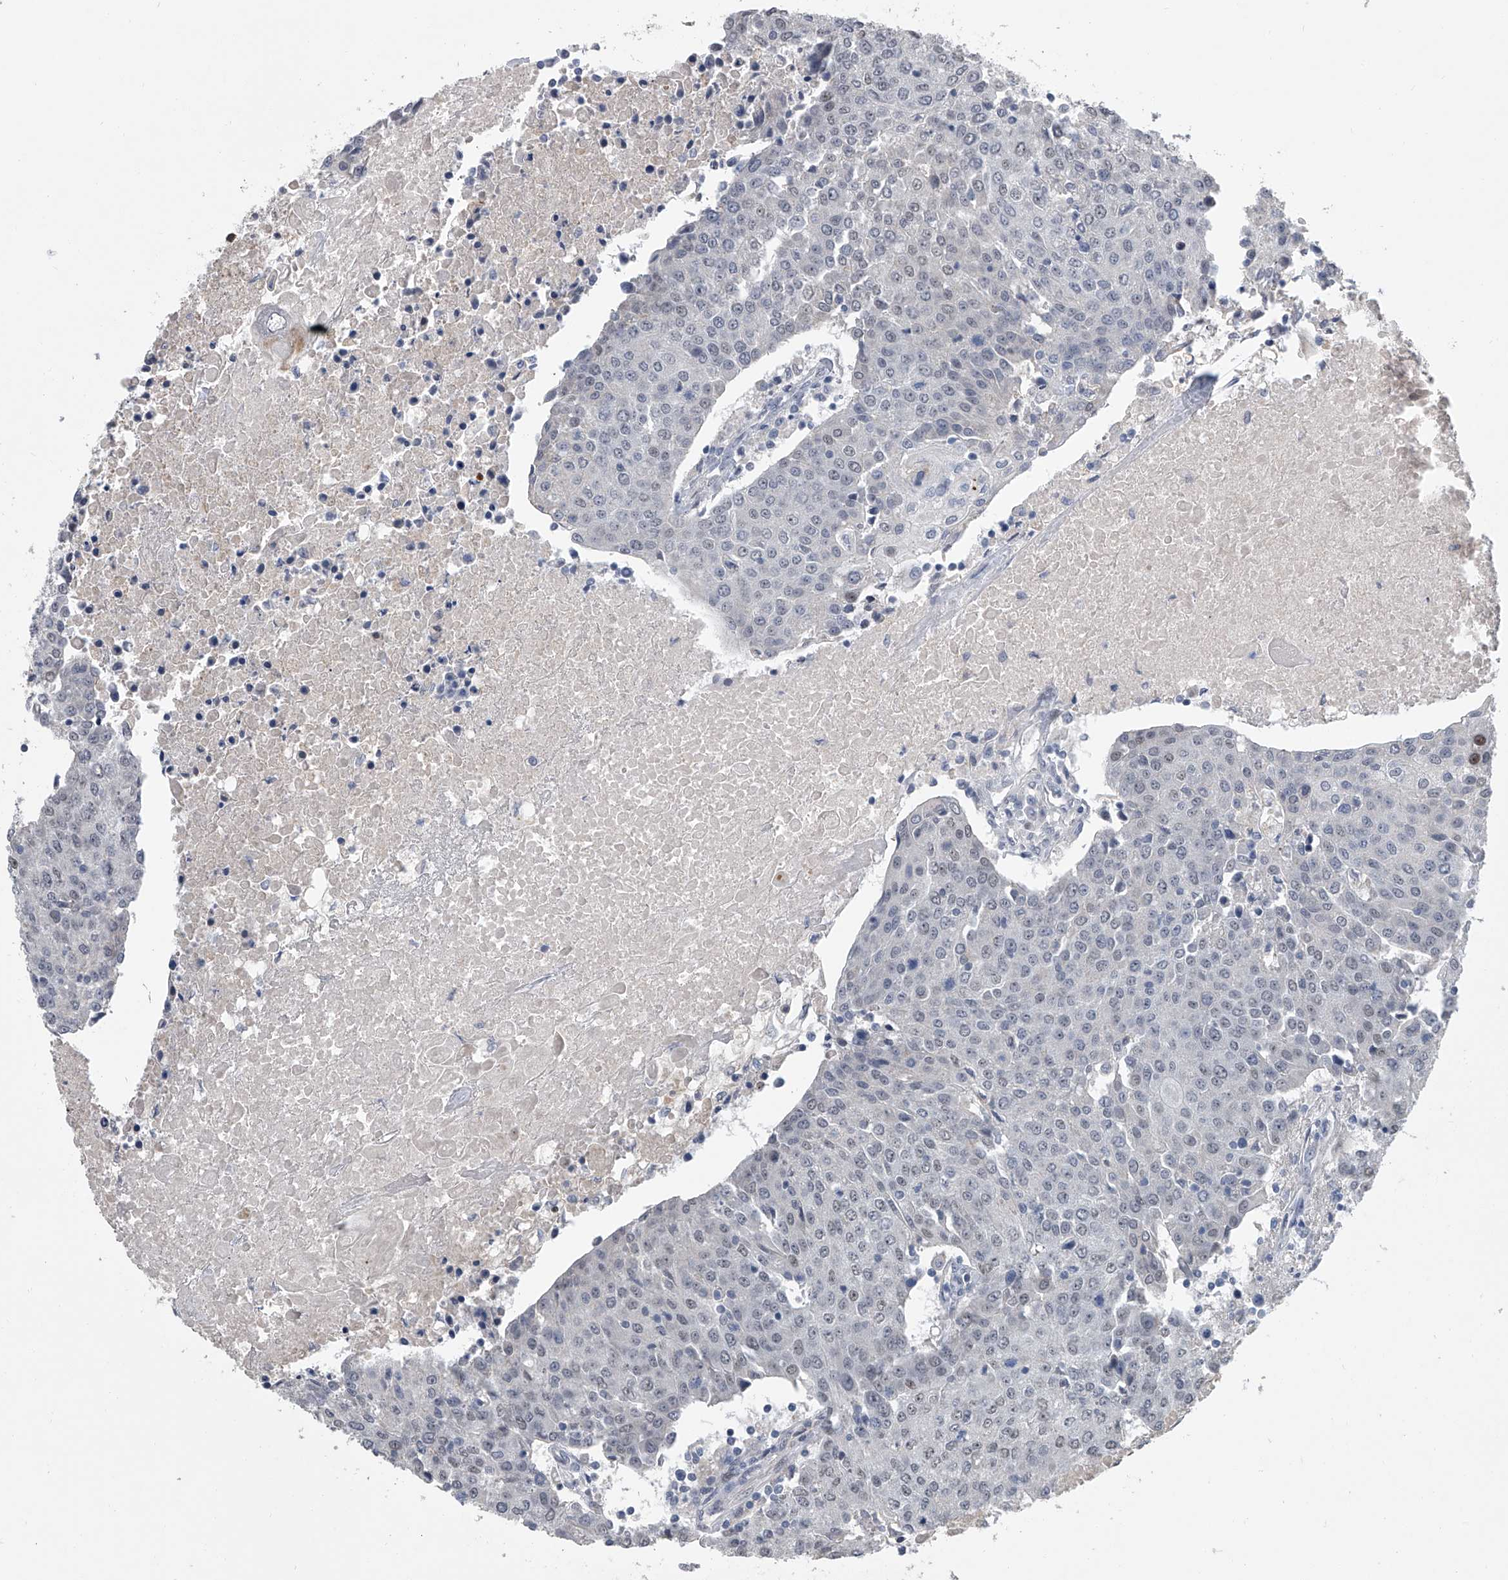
{"staining": {"intensity": "negative", "quantity": "none", "location": "none"}, "tissue": "urothelial cancer", "cell_type": "Tumor cells", "image_type": "cancer", "snomed": [{"axis": "morphology", "description": "Urothelial carcinoma, High grade"}, {"axis": "topography", "description": "Urinary bladder"}], "caption": "Histopathology image shows no significant protein positivity in tumor cells of urothelial carcinoma (high-grade).", "gene": "ZNF426", "patient": {"sex": "female", "age": 85}}